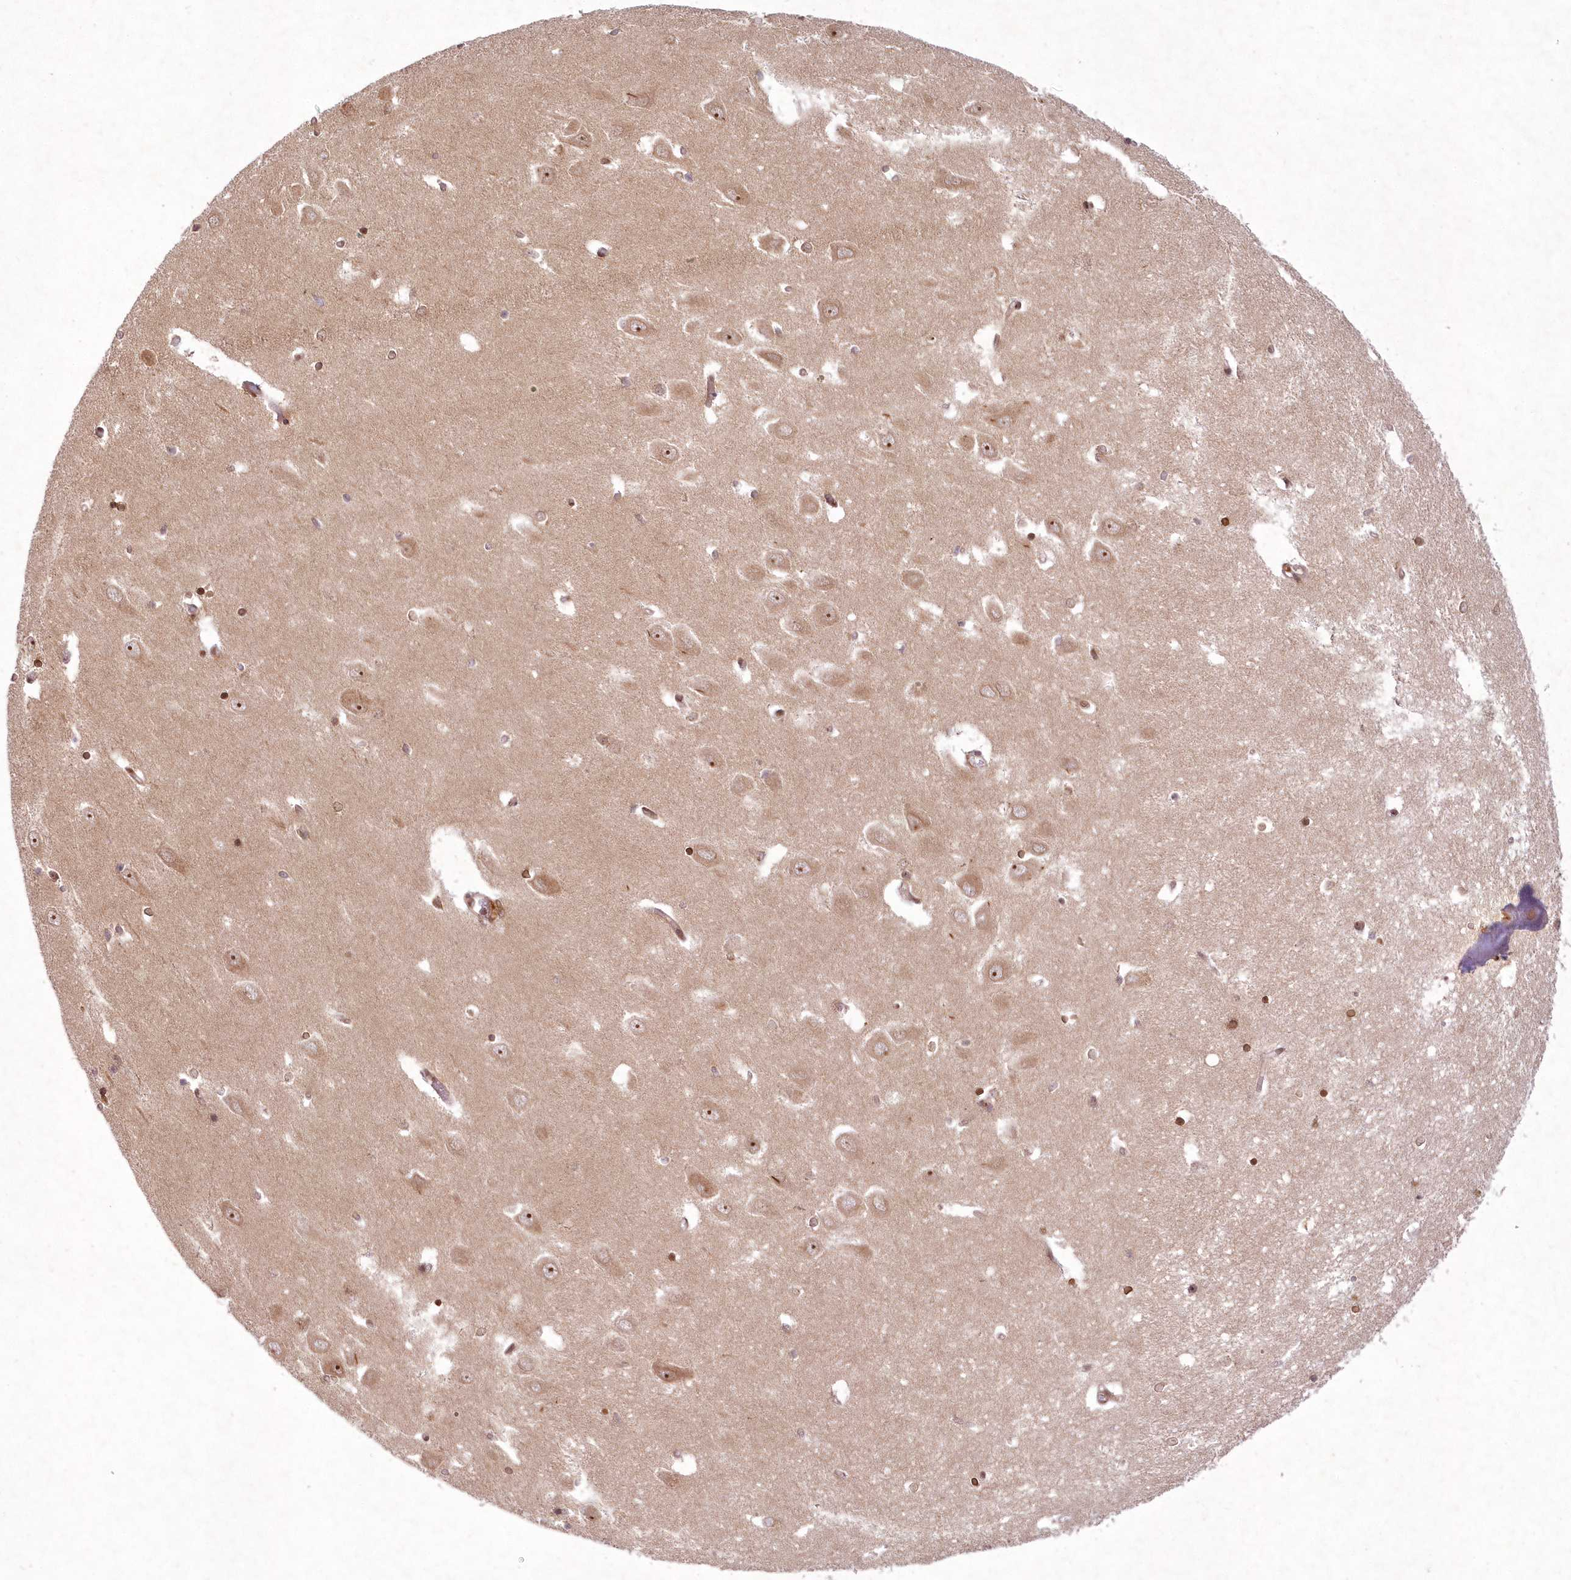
{"staining": {"intensity": "moderate", "quantity": "25%-75%", "location": "cytoplasmic/membranous,nuclear"}, "tissue": "hippocampus", "cell_type": "Glial cells", "image_type": "normal", "snomed": [{"axis": "morphology", "description": "Normal tissue, NOS"}, {"axis": "topography", "description": "Hippocampus"}], "caption": "Protein expression analysis of unremarkable human hippocampus reveals moderate cytoplasmic/membranous,nuclear staining in approximately 25%-75% of glial cells. (DAB IHC, brown staining for protein, blue staining for nuclei).", "gene": "DNAJC27", "patient": {"sex": "male", "age": 70}}